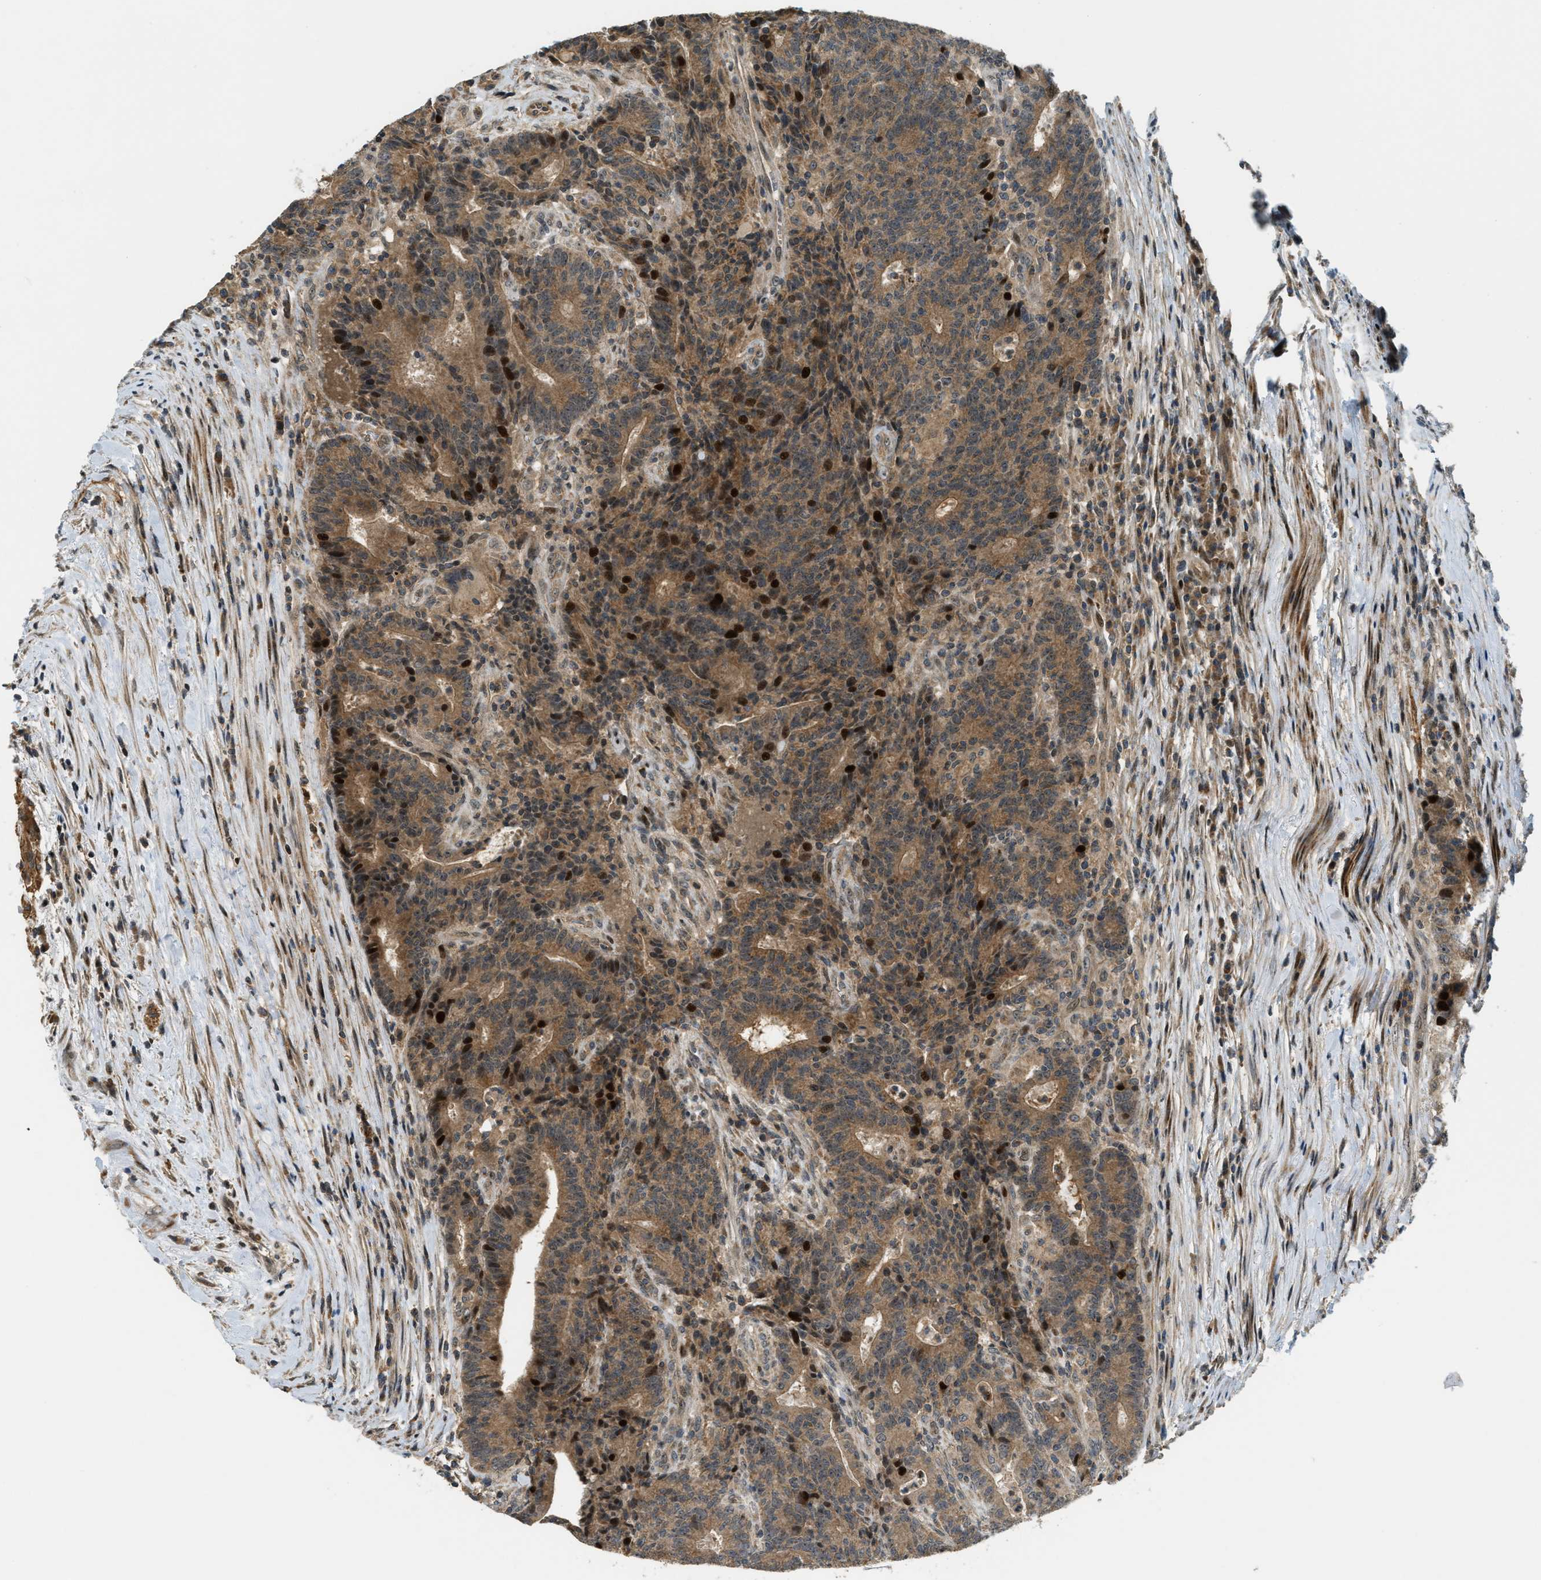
{"staining": {"intensity": "moderate", "quantity": ">75%", "location": "cytoplasmic/membranous"}, "tissue": "colorectal cancer", "cell_type": "Tumor cells", "image_type": "cancer", "snomed": [{"axis": "morphology", "description": "Normal tissue, NOS"}, {"axis": "morphology", "description": "Adenocarcinoma, NOS"}, {"axis": "topography", "description": "Colon"}], "caption": "Immunohistochemistry (IHC) (DAB (3,3'-diaminobenzidine)) staining of colorectal cancer (adenocarcinoma) reveals moderate cytoplasmic/membranous protein positivity in about >75% of tumor cells.", "gene": "TRAPPC14", "patient": {"sex": "female", "age": 75}}